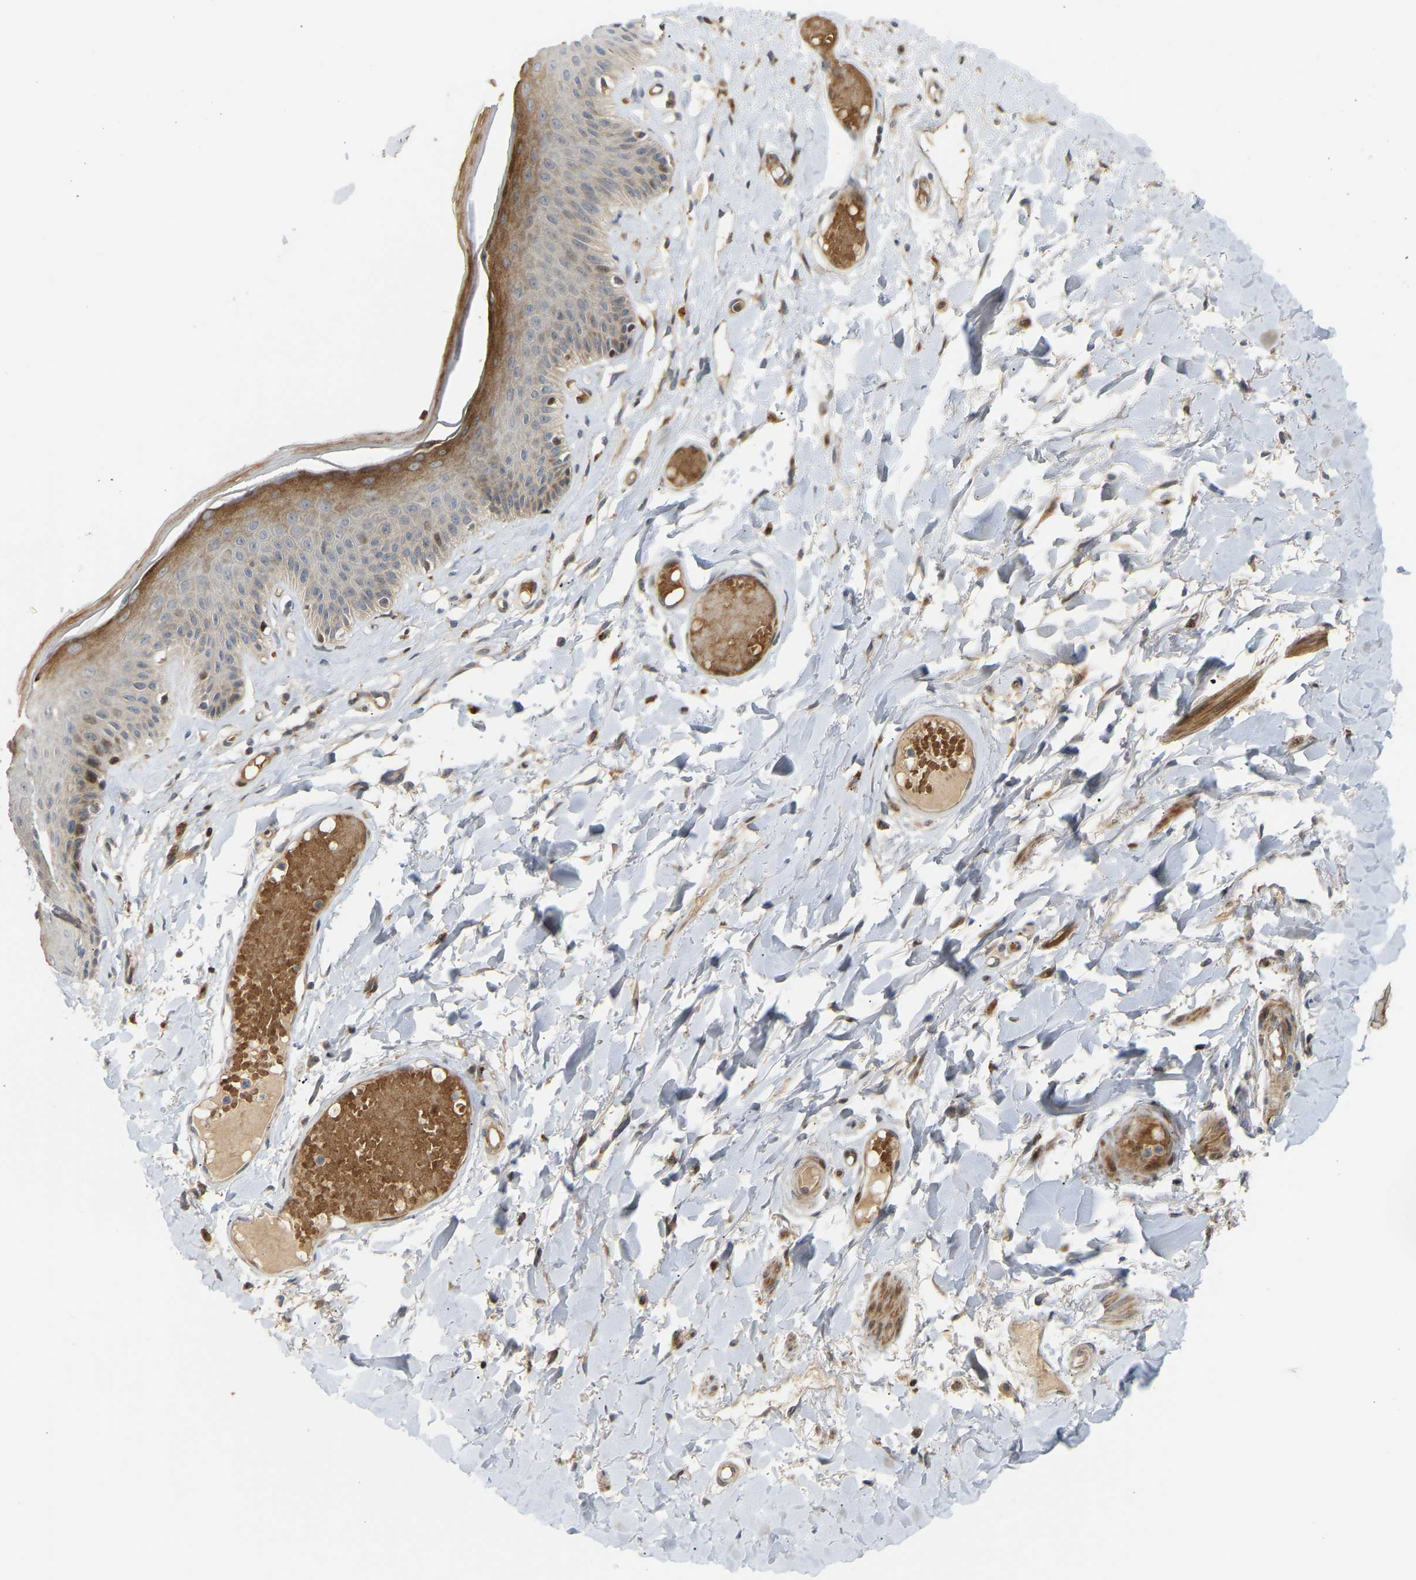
{"staining": {"intensity": "moderate", "quantity": ">75%", "location": "cytoplasmic/membranous"}, "tissue": "skin", "cell_type": "Epidermal cells", "image_type": "normal", "snomed": [{"axis": "morphology", "description": "Normal tissue, NOS"}, {"axis": "topography", "description": "Vulva"}], "caption": "Skin stained for a protein (brown) shows moderate cytoplasmic/membranous positive staining in about >75% of epidermal cells.", "gene": "POGLUT2", "patient": {"sex": "female", "age": 73}}